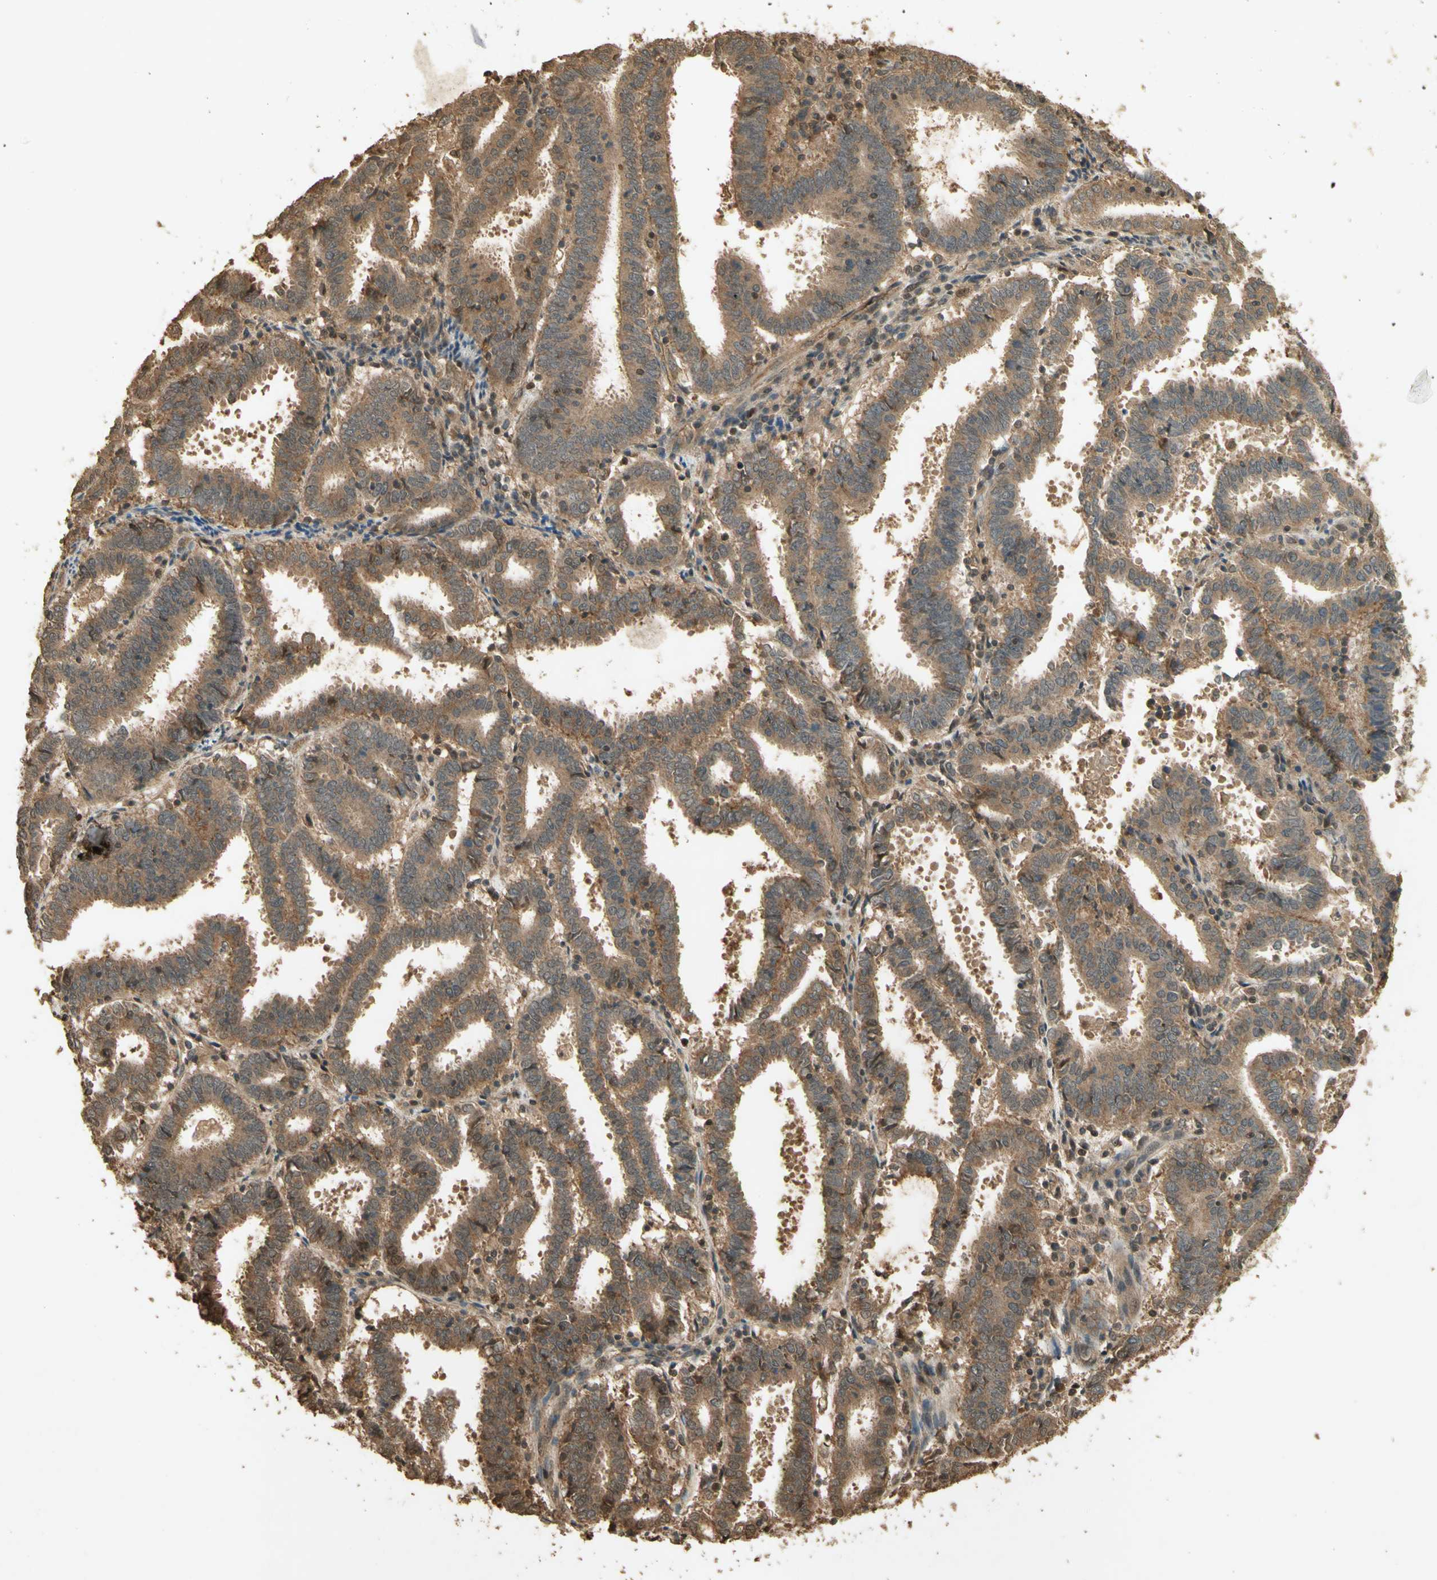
{"staining": {"intensity": "moderate", "quantity": ">75%", "location": "cytoplasmic/membranous"}, "tissue": "endometrial cancer", "cell_type": "Tumor cells", "image_type": "cancer", "snomed": [{"axis": "morphology", "description": "Adenocarcinoma, NOS"}, {"axis": "topography", "description": "Uterus"}], "caption": "This histopathology image reveals immunohistochemistry (IHC) staining of human endometrial cancer (adenocarcinoma), with medium moderate cytoplasmic/membranous staining in about >75% of tumor cells.", "gene": "SMAD9", "patient": {"sex": "female", "age": 83}}